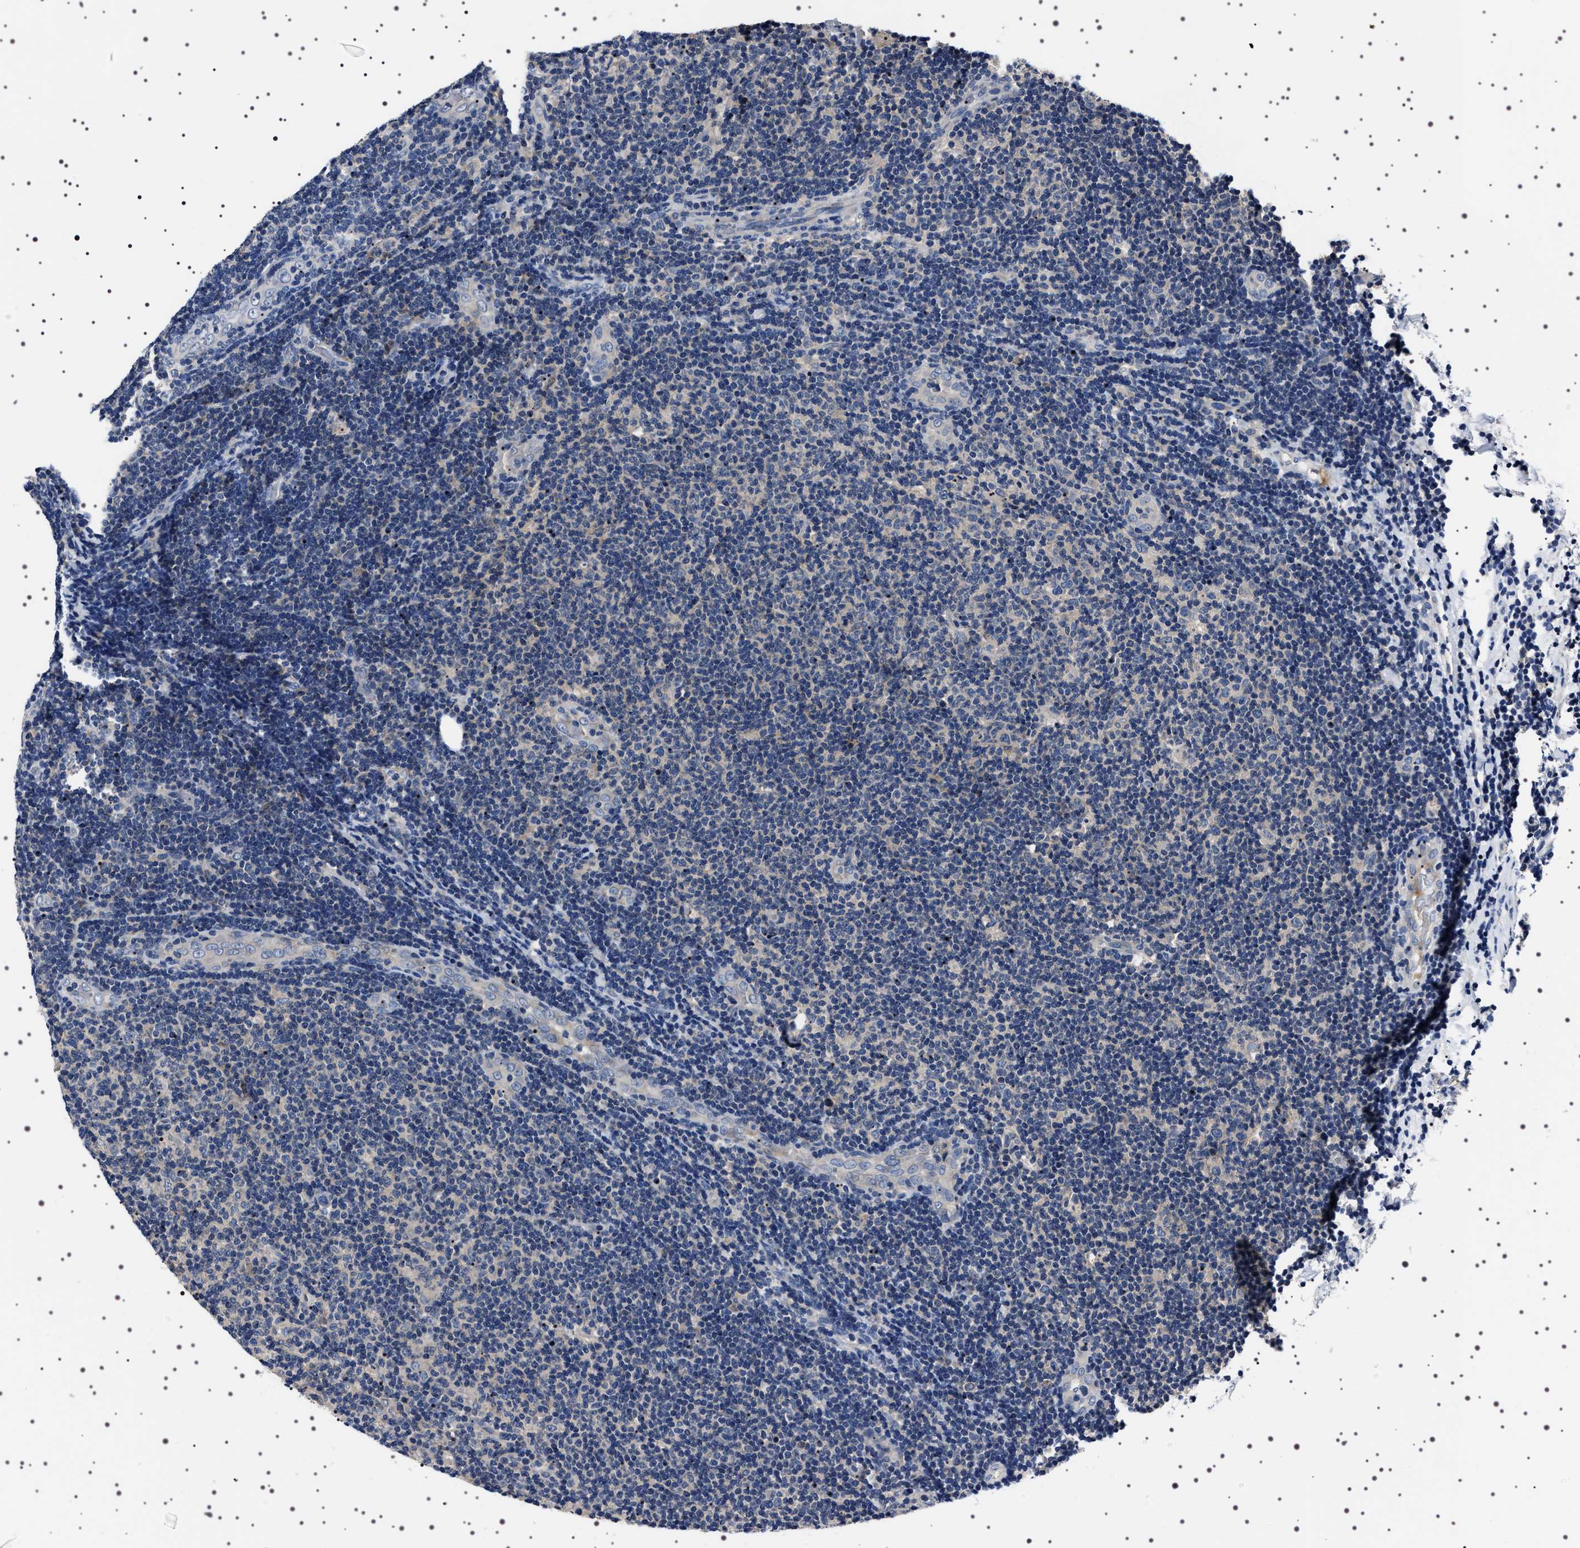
{"staining": {"intensity": "negative", "quantity": "none", "location": "none"}, "tissue": "lymphoma", "cell_type": "Tumor cells", "image_type": "cancer", "snomed": [{"axis": "morphology", "description": "Malignant lymphoma, non-Hodgkin's type, Low grade"}, {"axis": "topography", "description": "Lymph node"}], "caption": "Tumor cells show no significant protein positivity in low-grade malignant lymphoma, non-Hodgkin's type.", "gene": "TARBP1", "patient": {"sex": "male", "age": 83}}